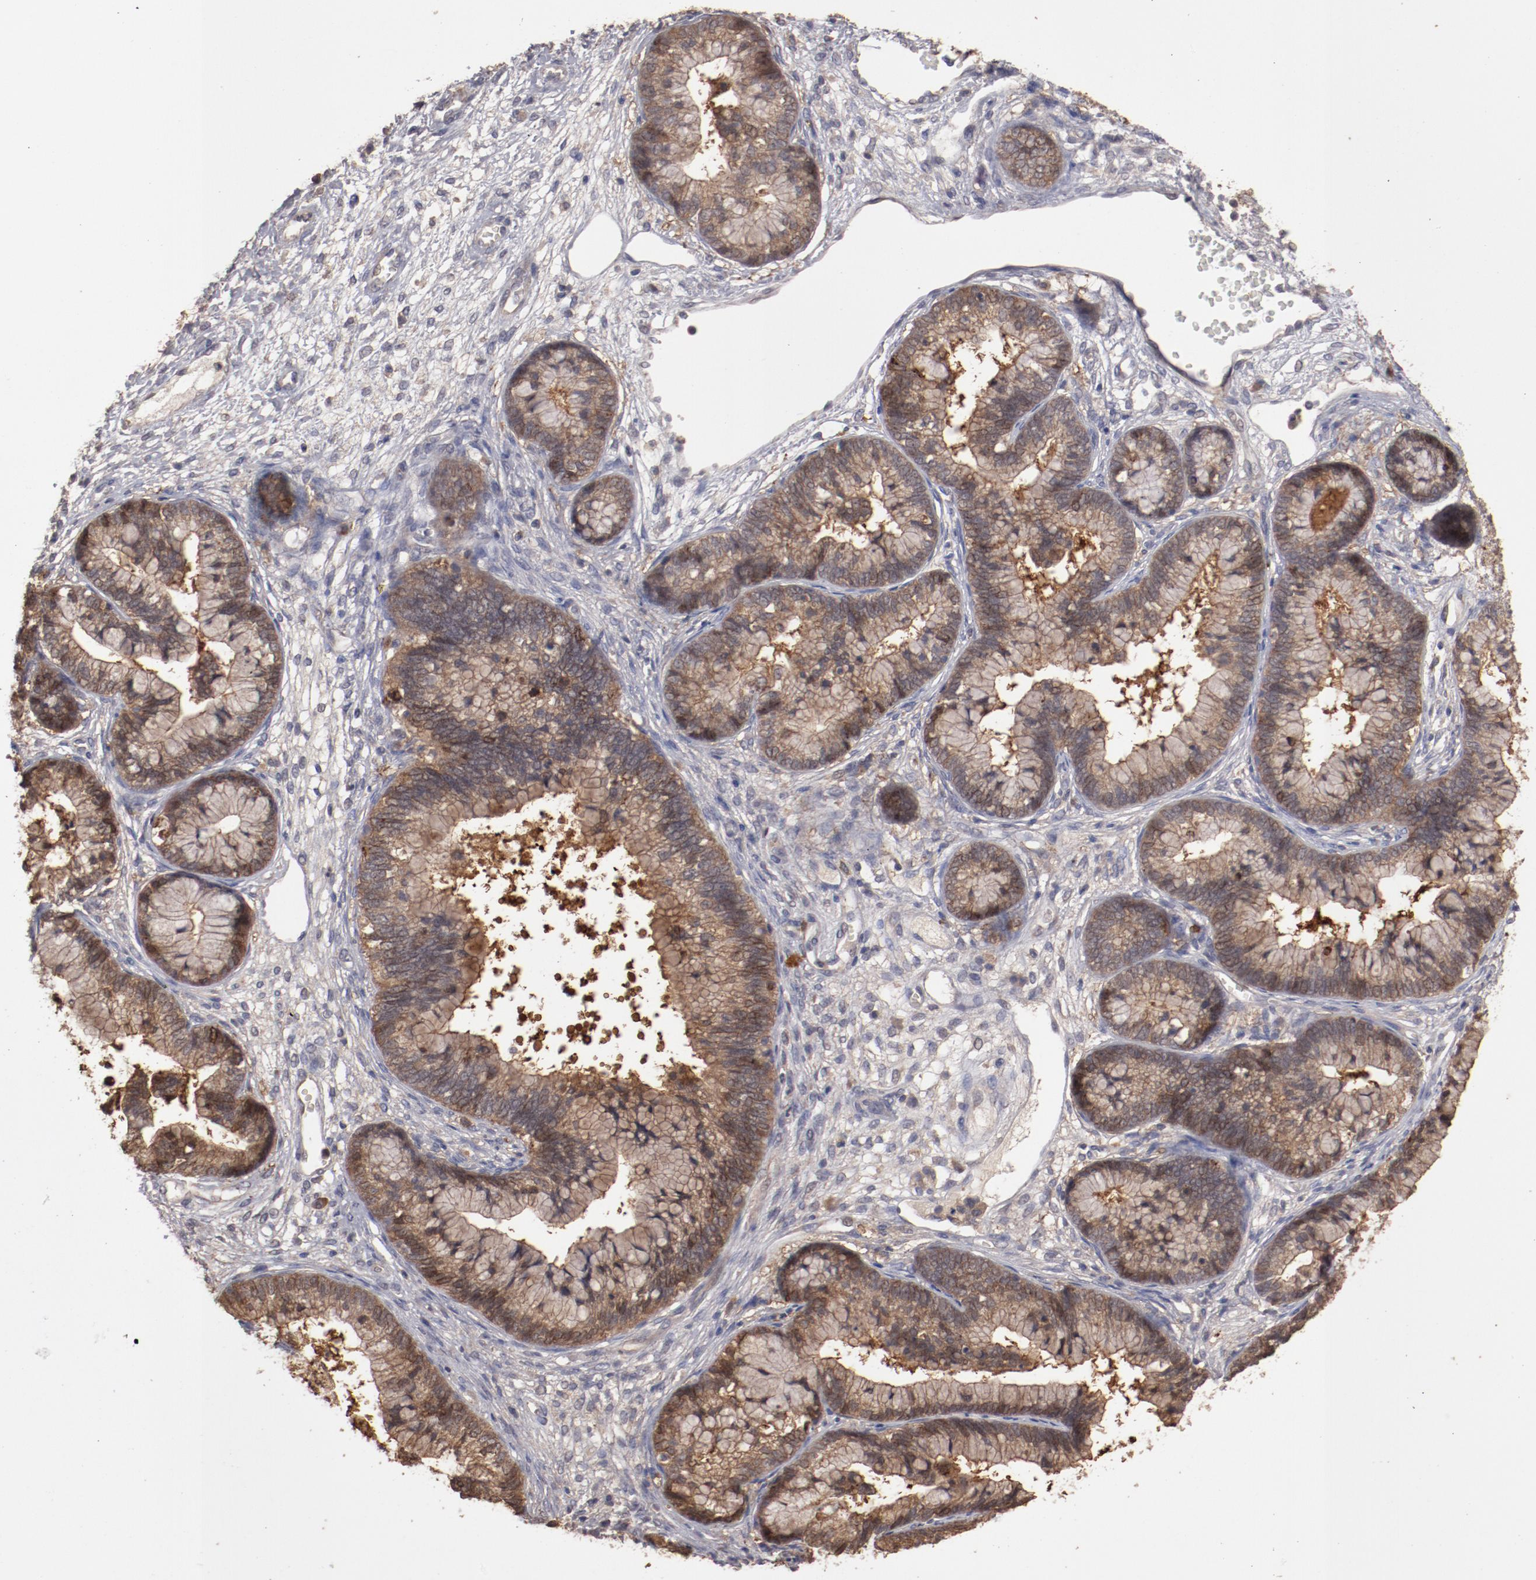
{"staining": {"intensity": "moderate", "quantity": "25%-75%", "location": "cytoplasmic/membranous"}, "tissue": "cervical cancer", "cell_type": "Tumor cells", "image_type": "cancer", "snomed": [{"axis": "morphology", "description": "Adenocarcinoma, NOS"}, {"axis": "topography", "description": "Cervix"}], "caption": "Immunohistochemical staining of human cervical cancer (adenocarcinoma) shows medium levels of moderate cytoplasmic/membranous protein staining in about 25%-75% of tumor cells. (brown staining indicates protein expression, while blue staining denotes nuclei).", "gene": "LRRC75B", "patient": {"sex": "female", "age": 44}}